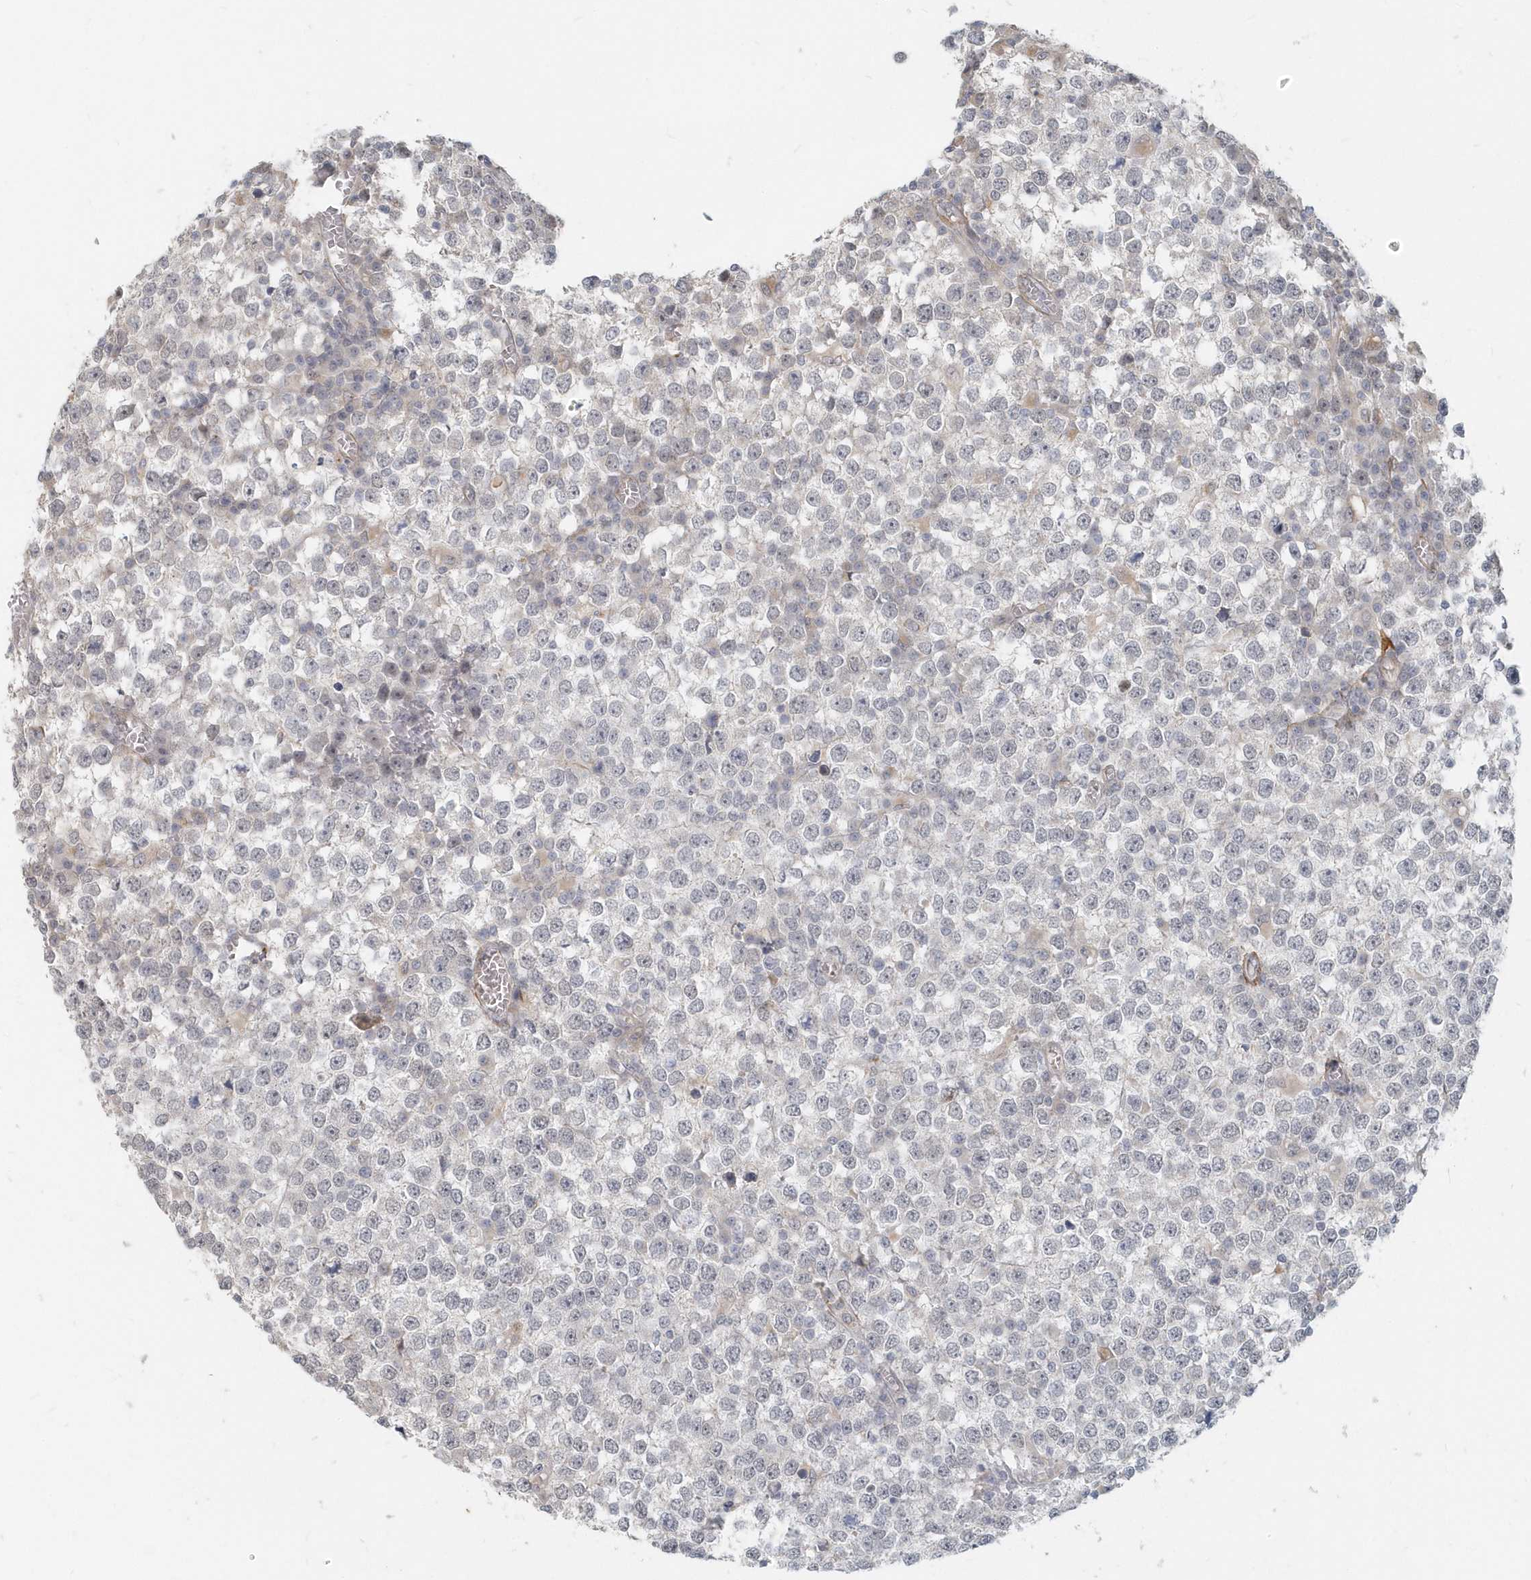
{"staining": {"intensity": "negative", "quantity": "none", "location": "none"}, "tissue": "testis cancer", "cell_type": "Tumor cells", "image_type": "cancer", "snomed": [{"axis": "morphology", "description": "Seminoma, NOS"}, {"axis": "topography", "description": "Testis"}], "caption": "Immunohistochemical staining of testis cancer (seminoma) displays no significant positivity in tumor cells. Nuclei are stained in blue.", "gene": "NAPB", "patient": {"sex": "male", "age": 65}}